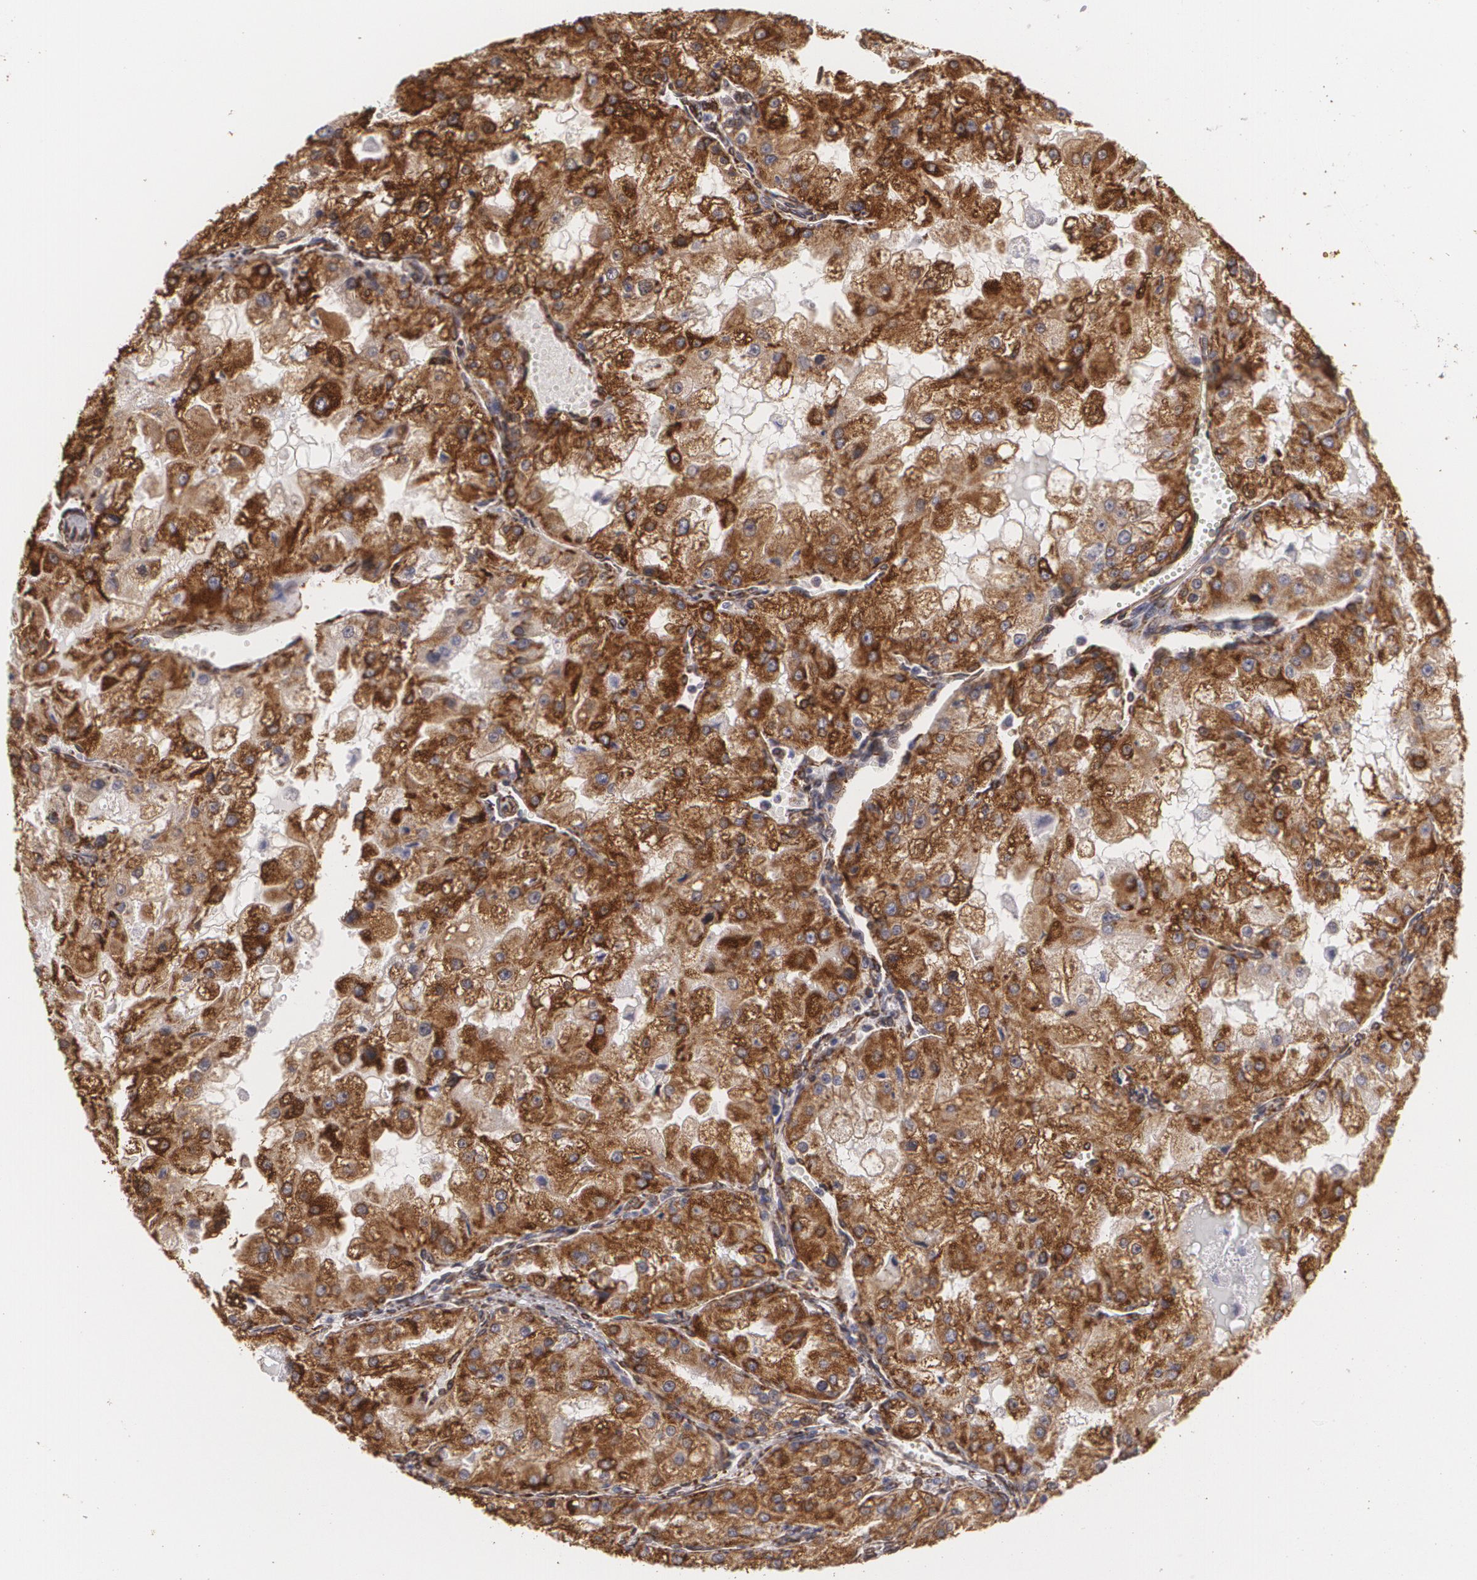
{"staining": {"intensity": "strong", "quantity": ">75%", "location": "cytoplasmic/membranous"}, "tissue": "renal cancer", "cell_type": "Tumor cells", "image_type": "cancer", "snomed": [{"axis": "morphology", "description": "Adenocarcinoma, NOS"}, {"axis": "topography", "description": "Kidney"}], "caption": "This micrograph reveals immunohistochemistry (IHC) staining of human renal cancer, with high strong cytoplasmic/membranous staining in approximately >75% of tumor cells.", "gene": "CYB5R3", "patient": {"sex": "female", "age": 74}}